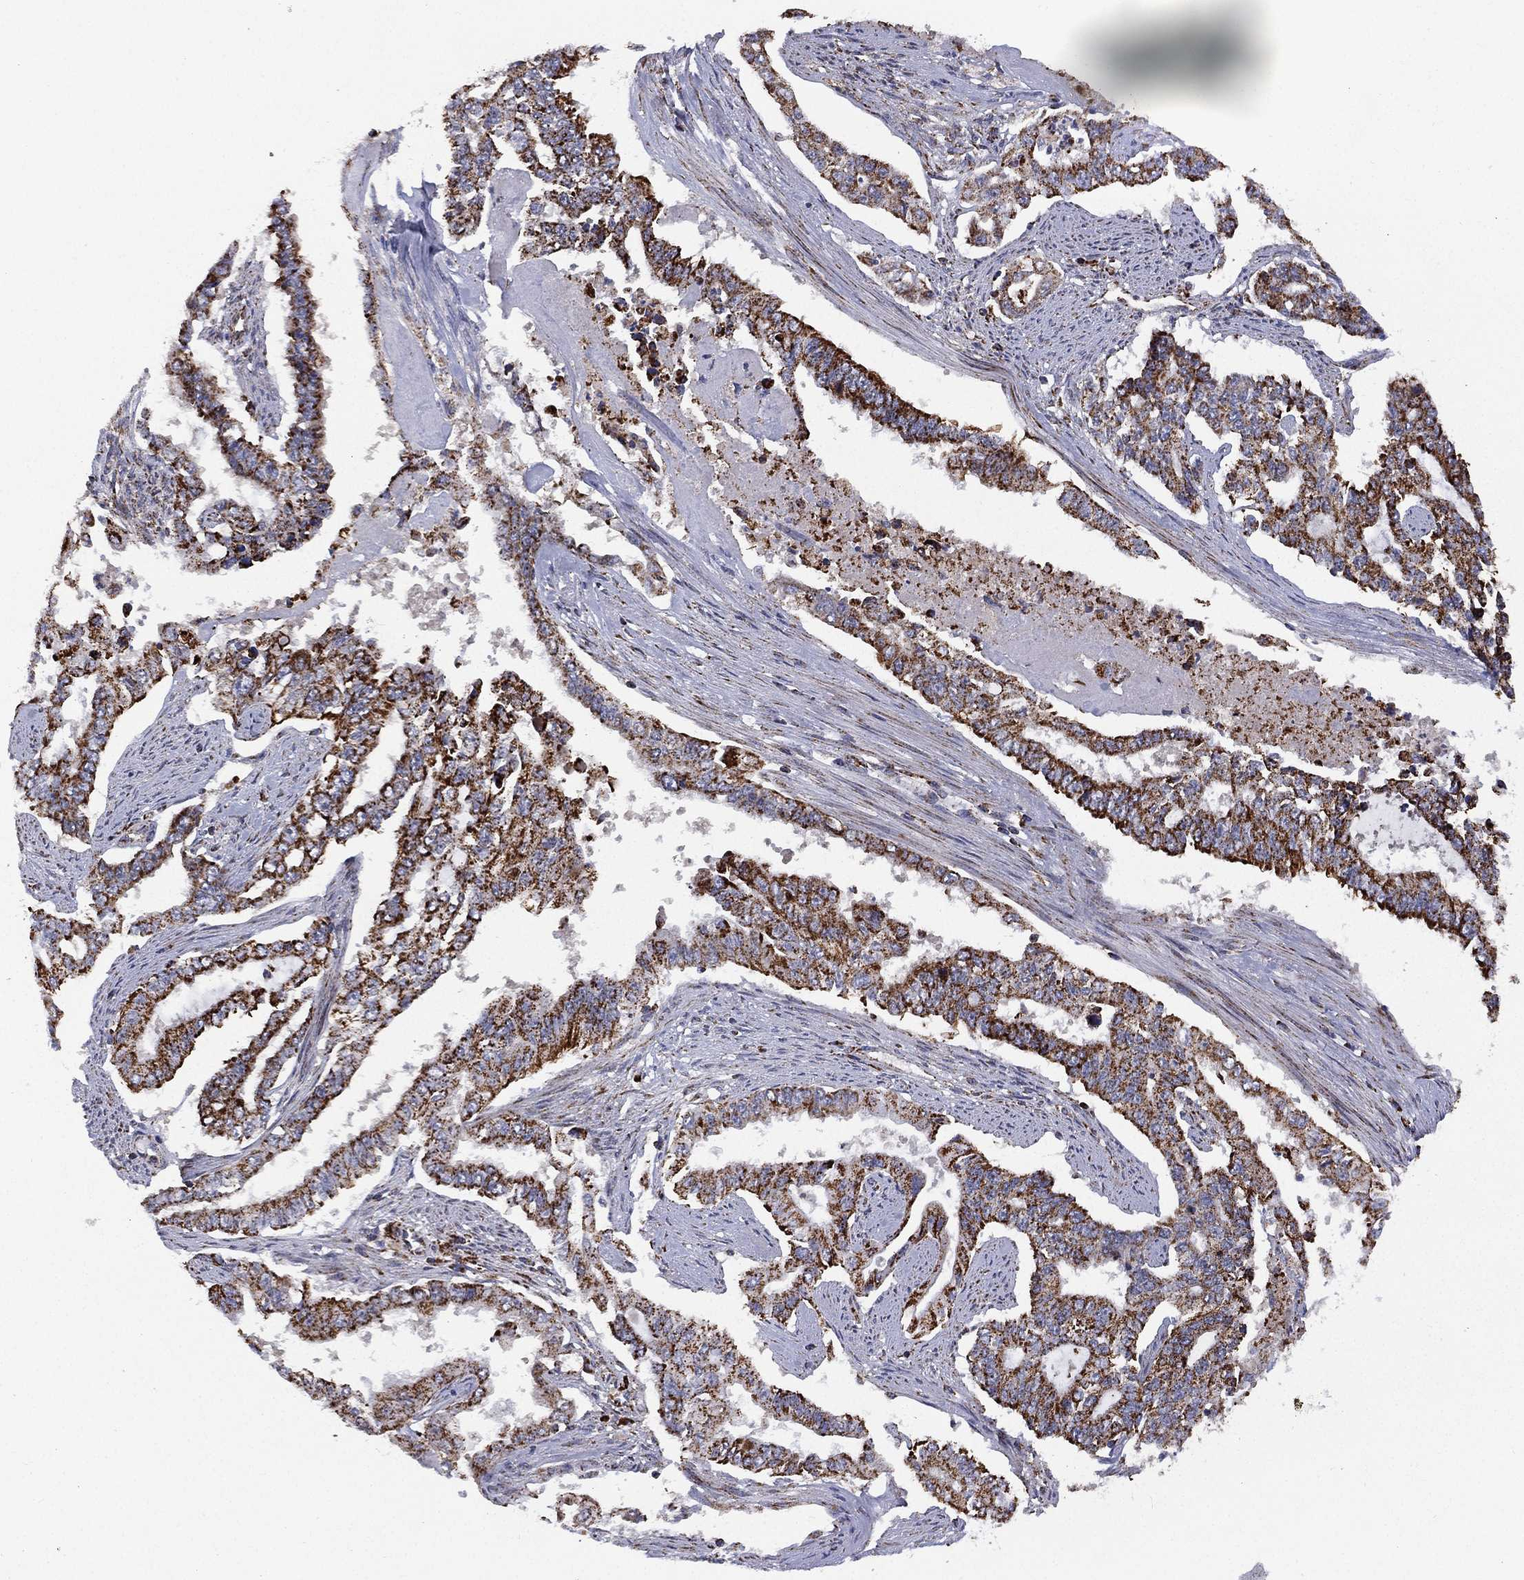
{"staining": {"intensity": "strong", "quantity": "25%-75%", "location": "cytoplasmic/membranous"}, "tissue": "endometrial cancer", "cell_type": "Tumor cells", "image_type": "cancer", "snomed": [{"axis": "morphology", "description": "Adenocarcinoma, NOS"}, {"axis": "topography", "description": "Uterus"}], "caption": "Immunohistochemical staining of endometrial cancer (adenocarcinoma) exhibits high levels of strong cytoplasmic/membranous expression in approximately 25%-75% of tumor cells.", "gene": "PPP2R5A", "patient": {"sex": "female", "age": 59}}